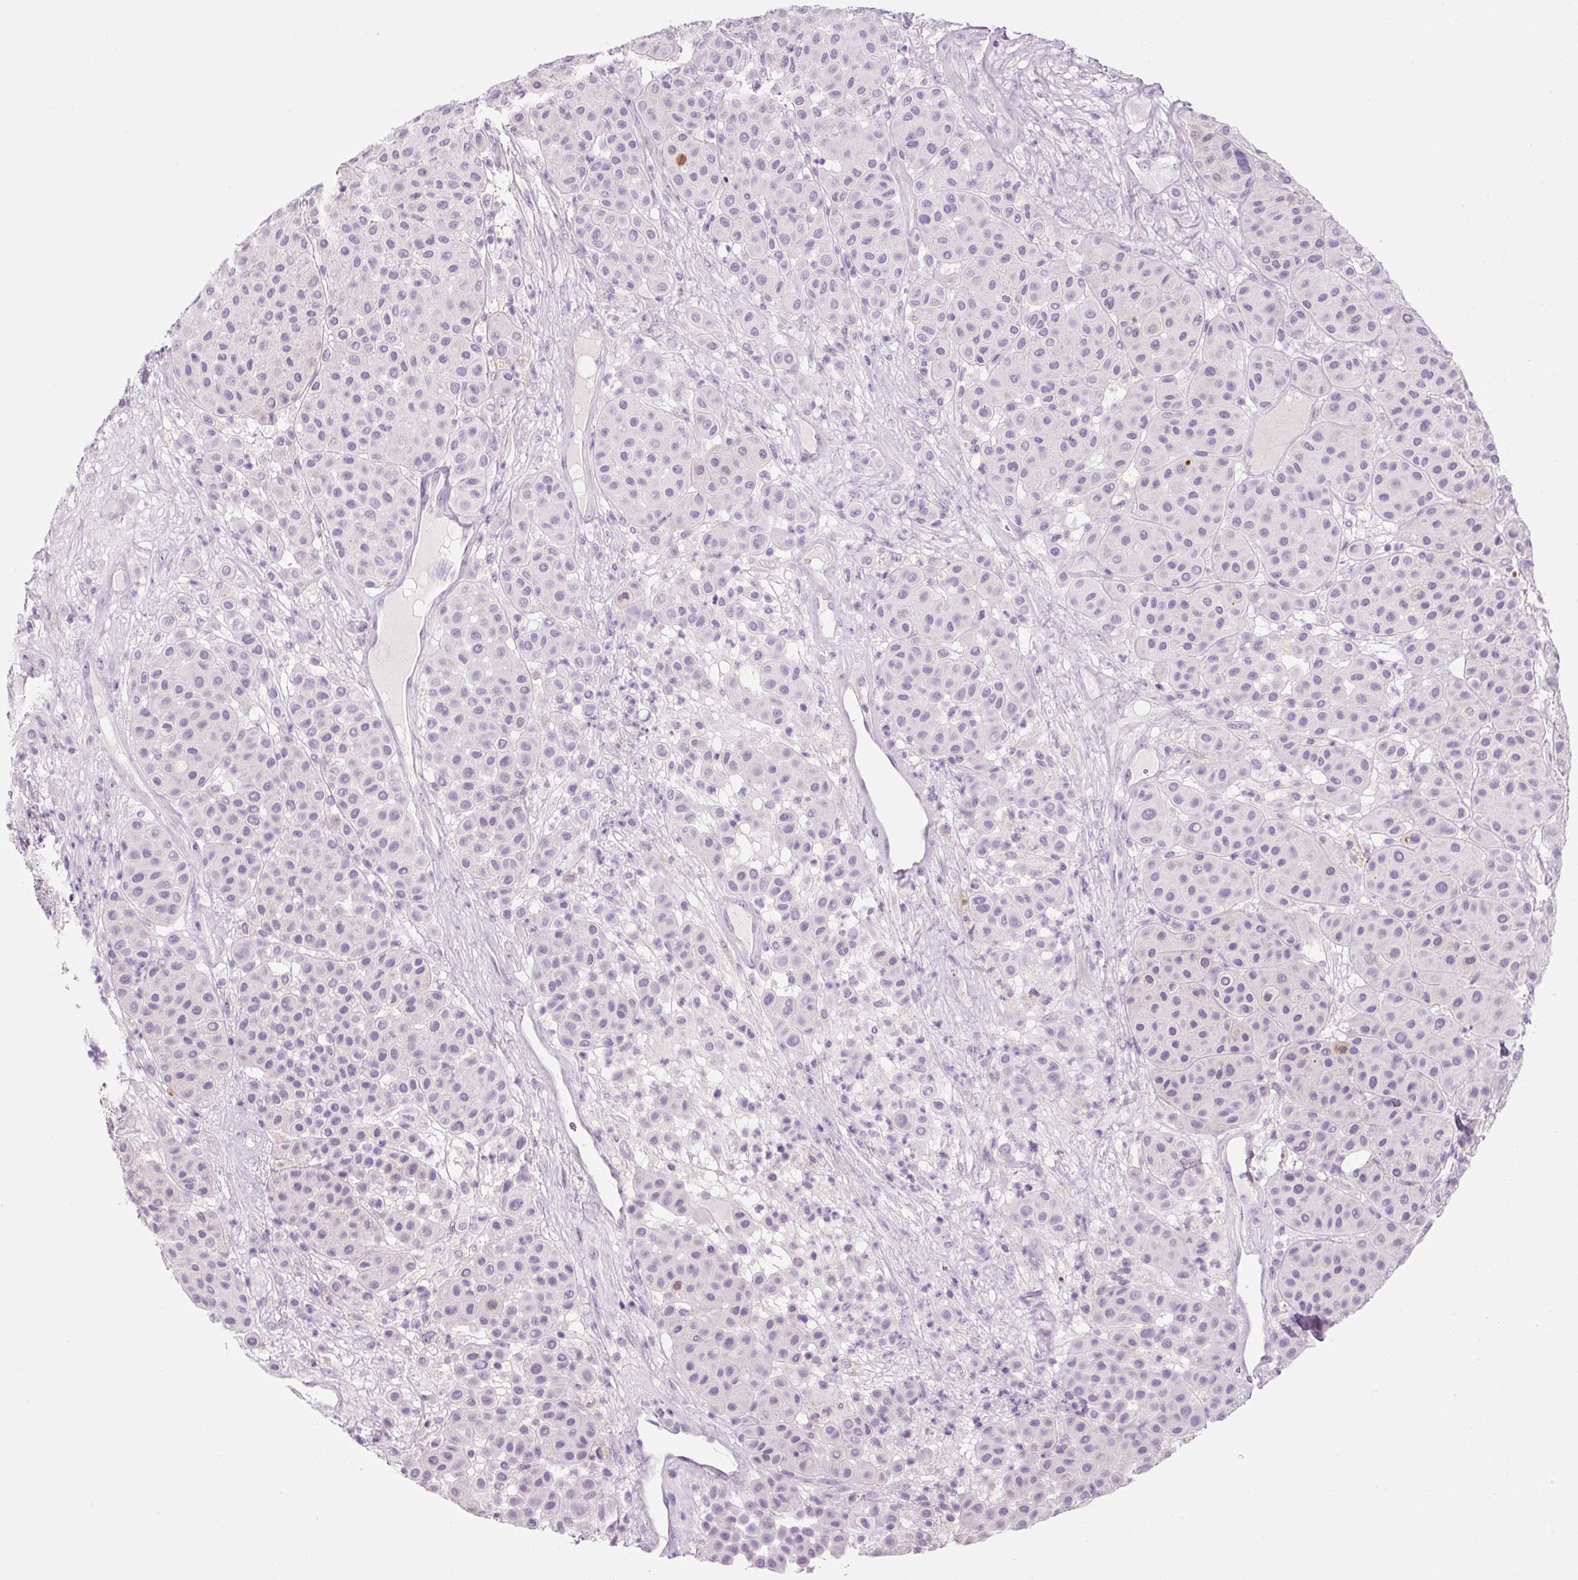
{"staining": {"intensity": "negative", "quantity": "none", "location": "none"}, "tissue": "melanoma", "cell_type": "Tumor cells", "image_type": "cancer", "snomed": [{"axis": "morphology", "description": "Malignant melanoma, Metastatic site"}, {"axis": "topography", "description": "Smooth muscle"}], "caption": "Micrograph shows no protein positivity in tumor cells of melanoma tissue.", "gene": "CARD16", "patient": {"sex": "male", "age": 41}}